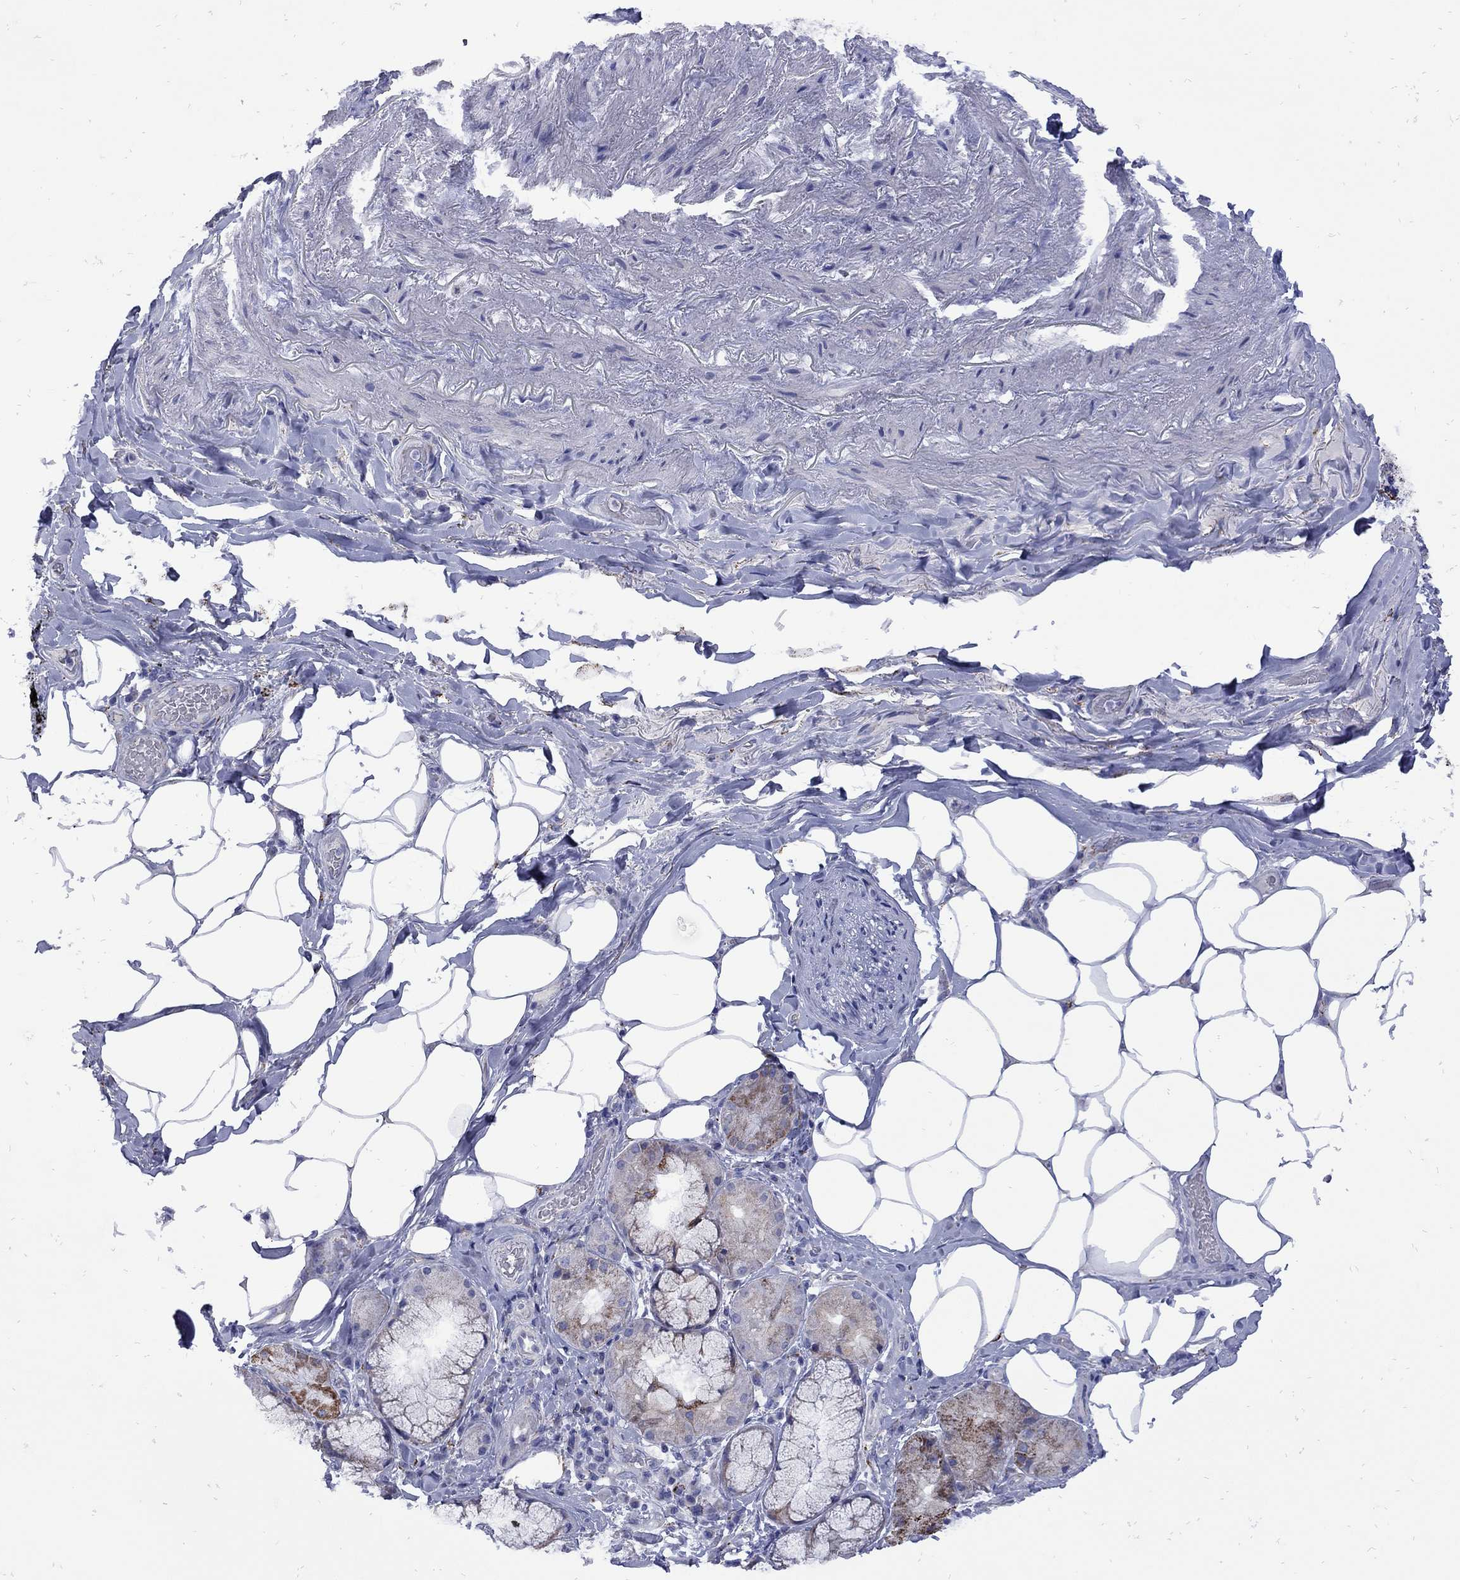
{"staining": {"intensity": "negative", "quantity": "none", "location": "none"}, "tissue": "adipose tissue", "cell_type": "Adipocytes", "image_type": "normal", "snomed": [{"axis": "morphology", "description": "Normal tissue, NOS"}, {"axis": "topography", "description": "Bronchus"}, {"axis": "topography", "description": "Lung"}], "caption": "This is a micrograph of IHC staining of normal adipose tissue, which shows no expression in adipocytes. (Stains: DAB immunohistochemistry (IHC) with hematoxylin counter stain, Microscopy: brightfield microscopy at high magnification).", "gene": "SESTD1", "patient": {"sex": "female", "age": 57}}